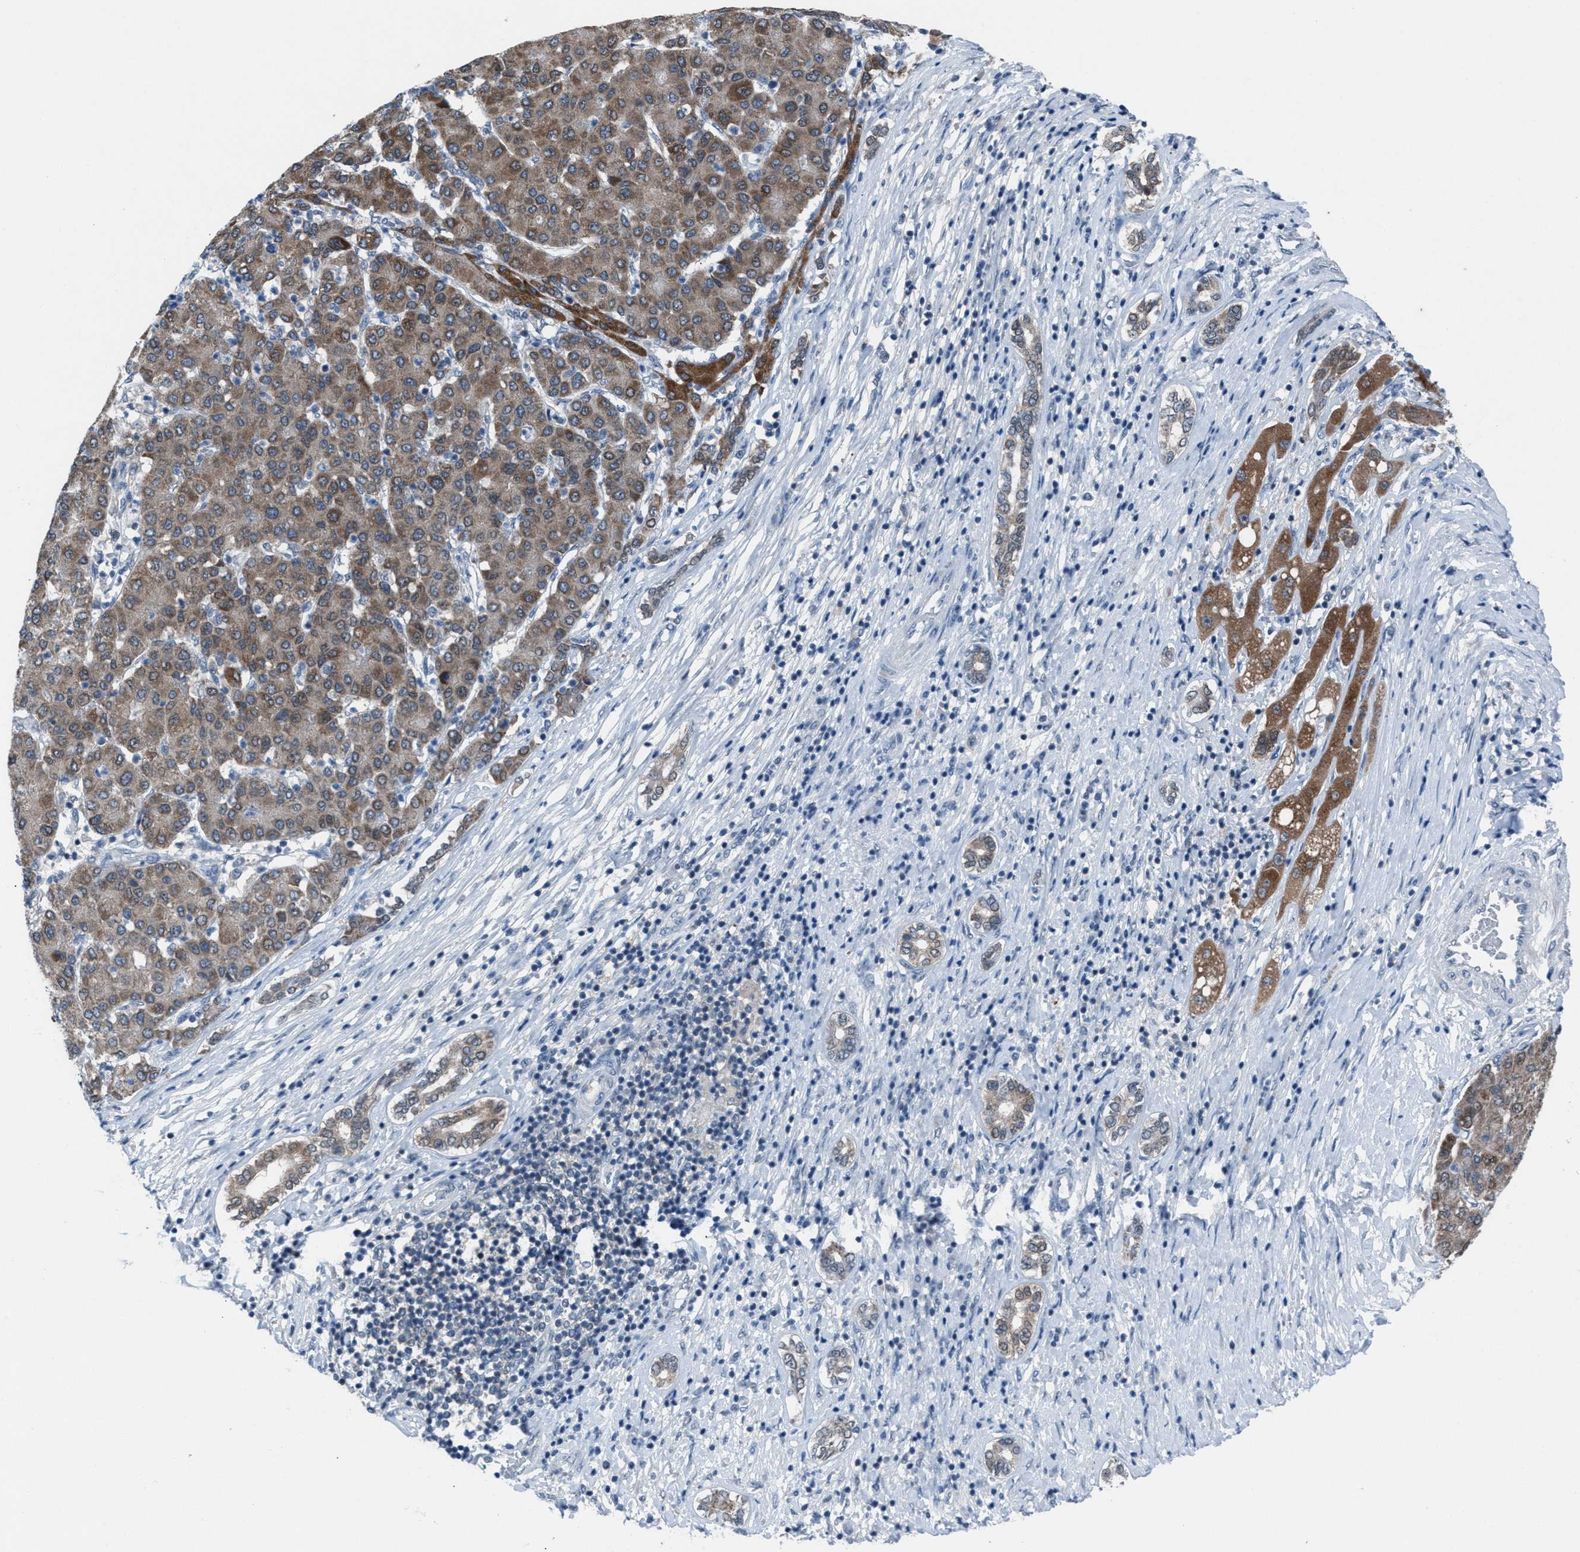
{"staining": {"intensity": "moderate", "quantity": ">75%", "location": "cytoplasmic/membranous"}, "tissue": "liver cancer", "cell_type": "Tumor cells", "image_type": "cancer", "snomed": [{"axis": "morphology", "description": "Carcinoma, Hepatocellular, NOS"}, {"axis": "topography", "description": "Liver"}], "caption": "The histopathology image reveals a brown stain indicating the presence of a protein in the cytoplasmic/membranous of tumor cells in liver cancer.", "gene": "ANAPC11", "patient": {"sex": "male", "age": 65}}